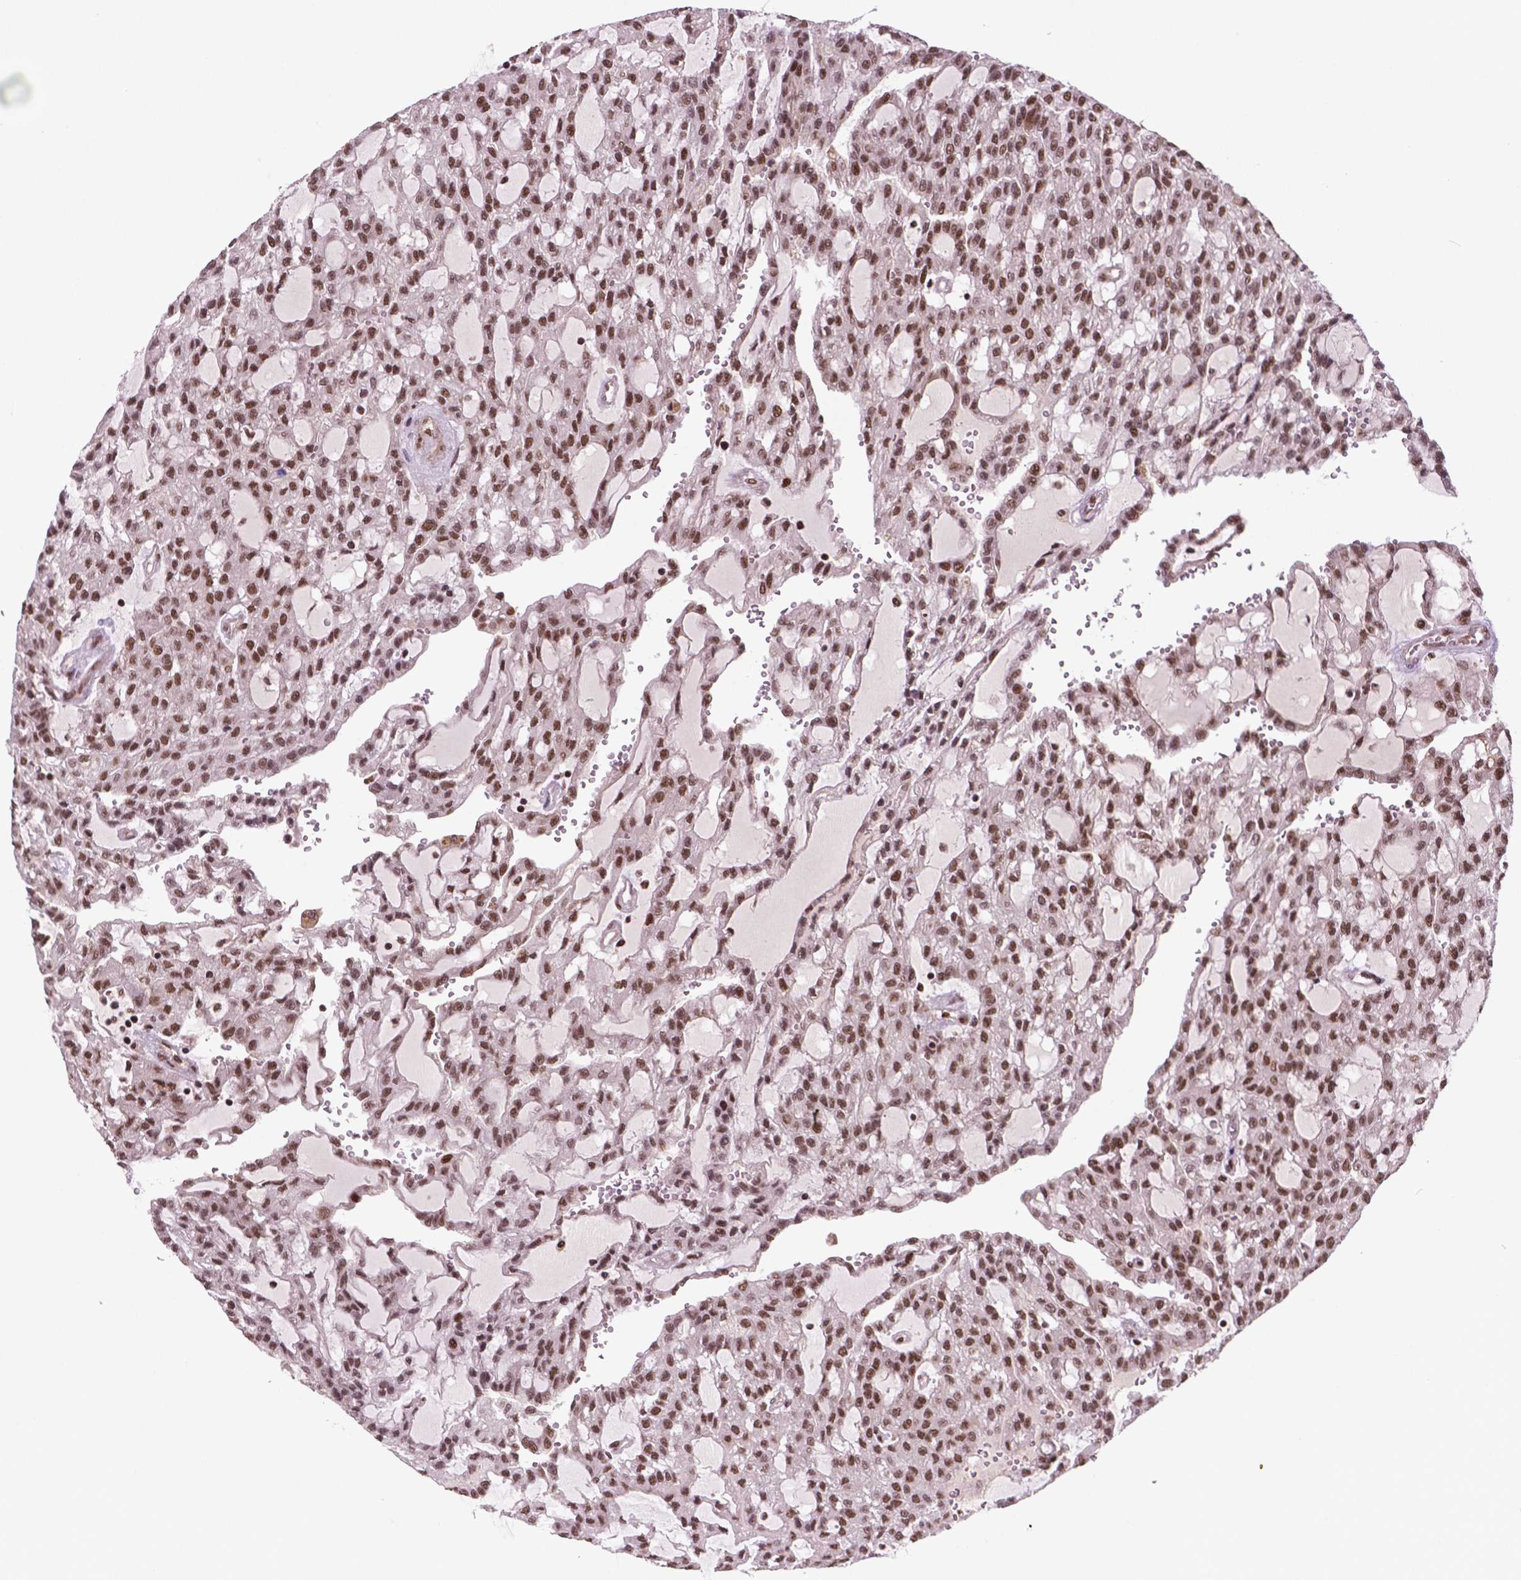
{"staining": {"intensity": "strong", "quantity": ">75%", "location": "nuclear"}, "tissue": "renal cancer", "cell_type": "Tumor cells", "image_type": "cancer", "snomed": [{"axis": "morphology", "description": "Adenocarcinoma, NOS"}, {"axis": "topography", "description": "Kidney"}], "caption": "IHC histopathology image of neoplastic tissue: adenocarcinoma (renal) stained using immunohistochemistry (IHC) shows high levels of strong protein expression localized specifically in the nuclear of tumor cells, appearing as a nuclear brown color.", "gene": "SIRT6", "patient": {"sex": "male", "age": 63}}